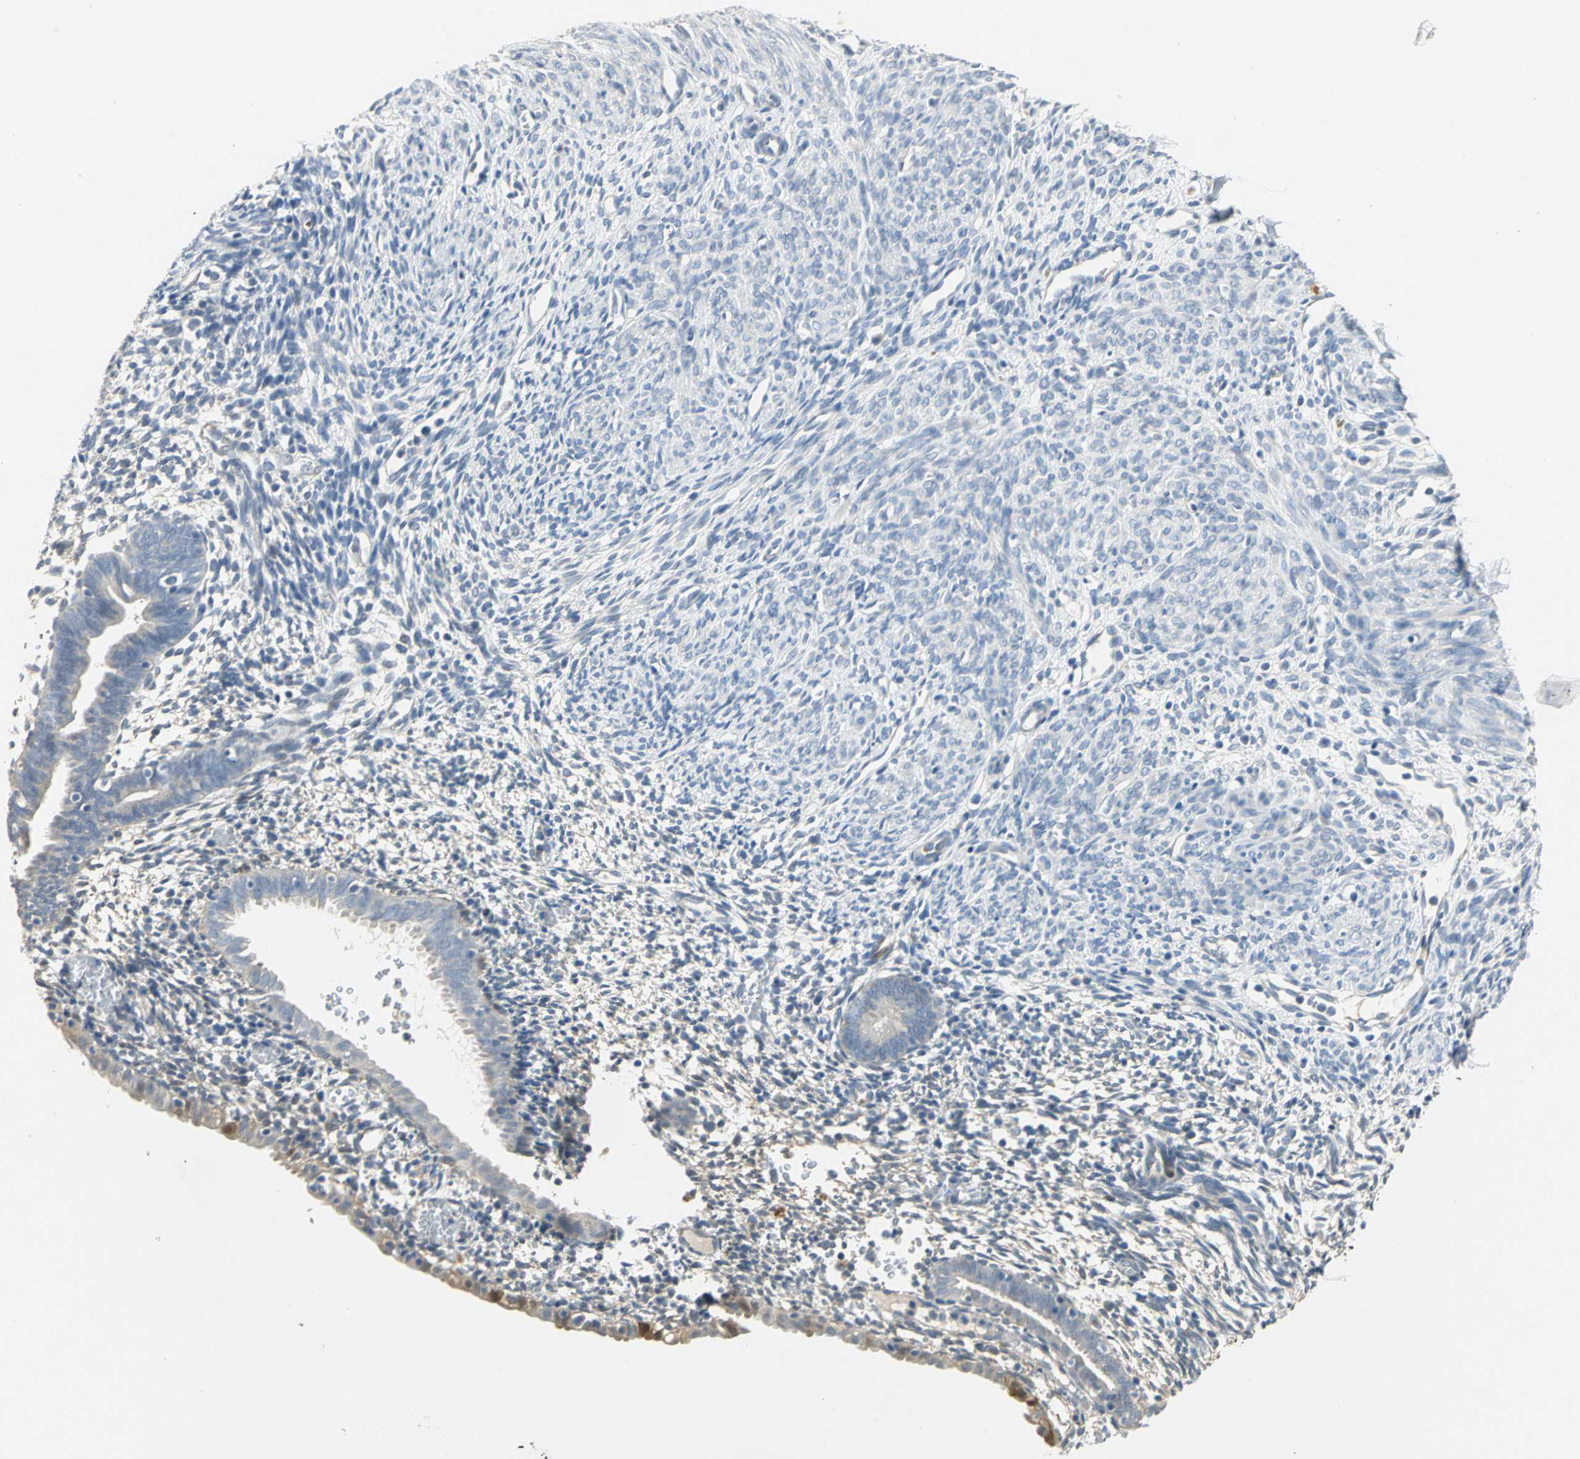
{"staining": {"intensity": "weak", "quantity": "<25%", "location": "cytoplasmic/membranous"}, "tissue": "endometrium", "cell_type": "Cells in endometrial stroma", "image_type": "normal", "snomed": [{"axis": "morphology", "description": "Normal tissue, NOS"}, {"axis": "morphology", "description": "Atrophy, NOS"}, {"axis": "topography", "description": "Uterus"}, {"axis": "topography", "description": "Endometrium"}], "caption": "Immunohistochemistry photomicrograph of normal endometrium: endometrium stained with DAB exhibits no significant protein positivity in cells in endometrial stroma.", "gene": "IL17RB", "patient": {"sex": "female", "age": 68}}